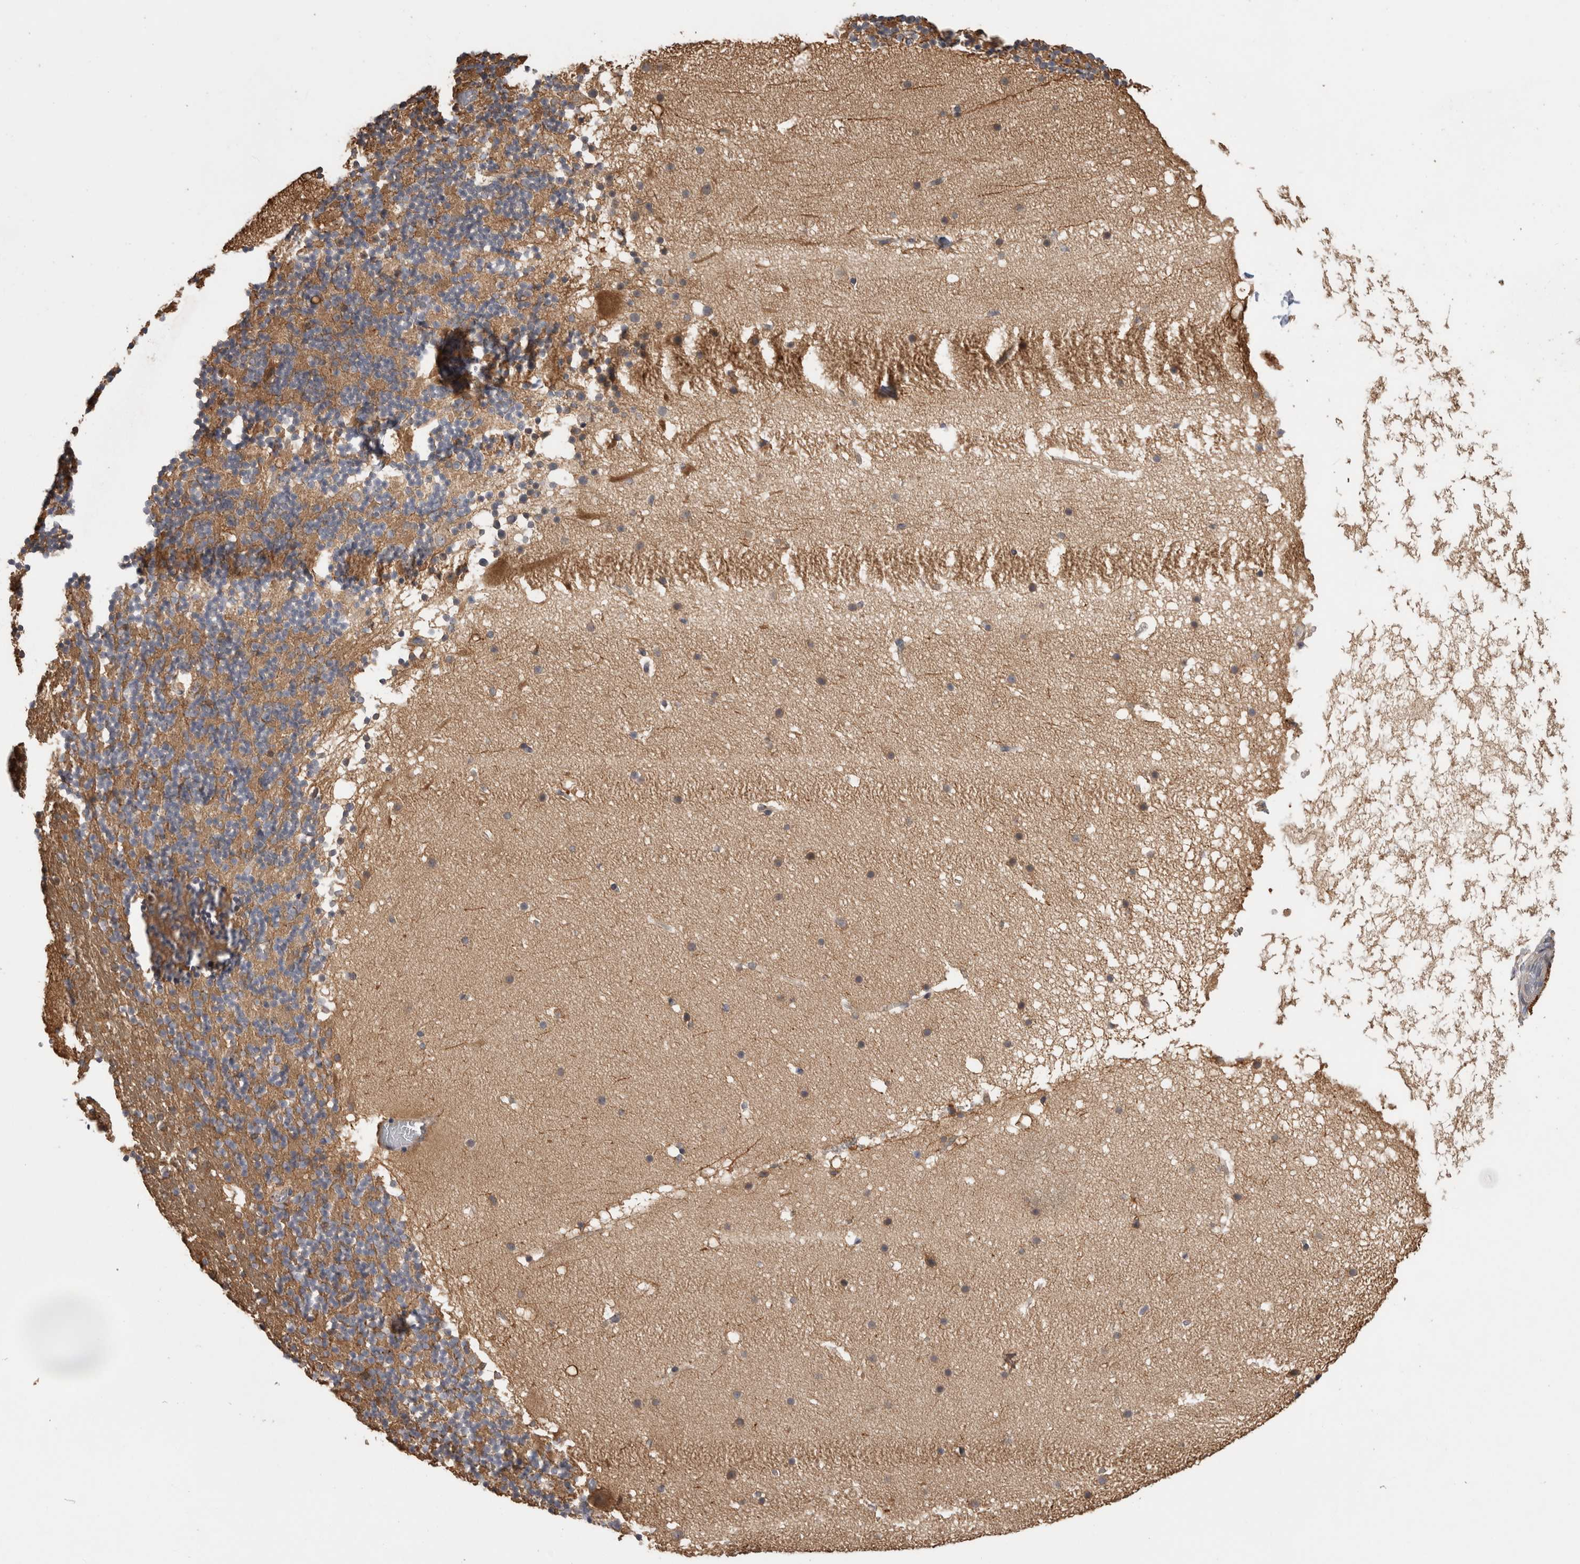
{"staining": {"intensity": "moderate", "quantity": ">75%", "location": "cytoplasmic/membranous"}, "tissue": "cerebellum", "cell_type": "Cells in granular layer", "image_type": "normal", "snomed": [{"axis": "morphology", "description": "Normal tissue, NOS"}, {"axis": "topography", "description": "Cerebellum"}], "caption": "Immunohistochemistry (IHC) (DAB (3,3'-diaminobenzidine)) staining of benign human cerebellum demonstrates moderate cytoplasmic/membranous protein positivity in about >75% of cells in granular layer.", "gene": "TBCE", "patient": {"sex": "male", "age": 57}}